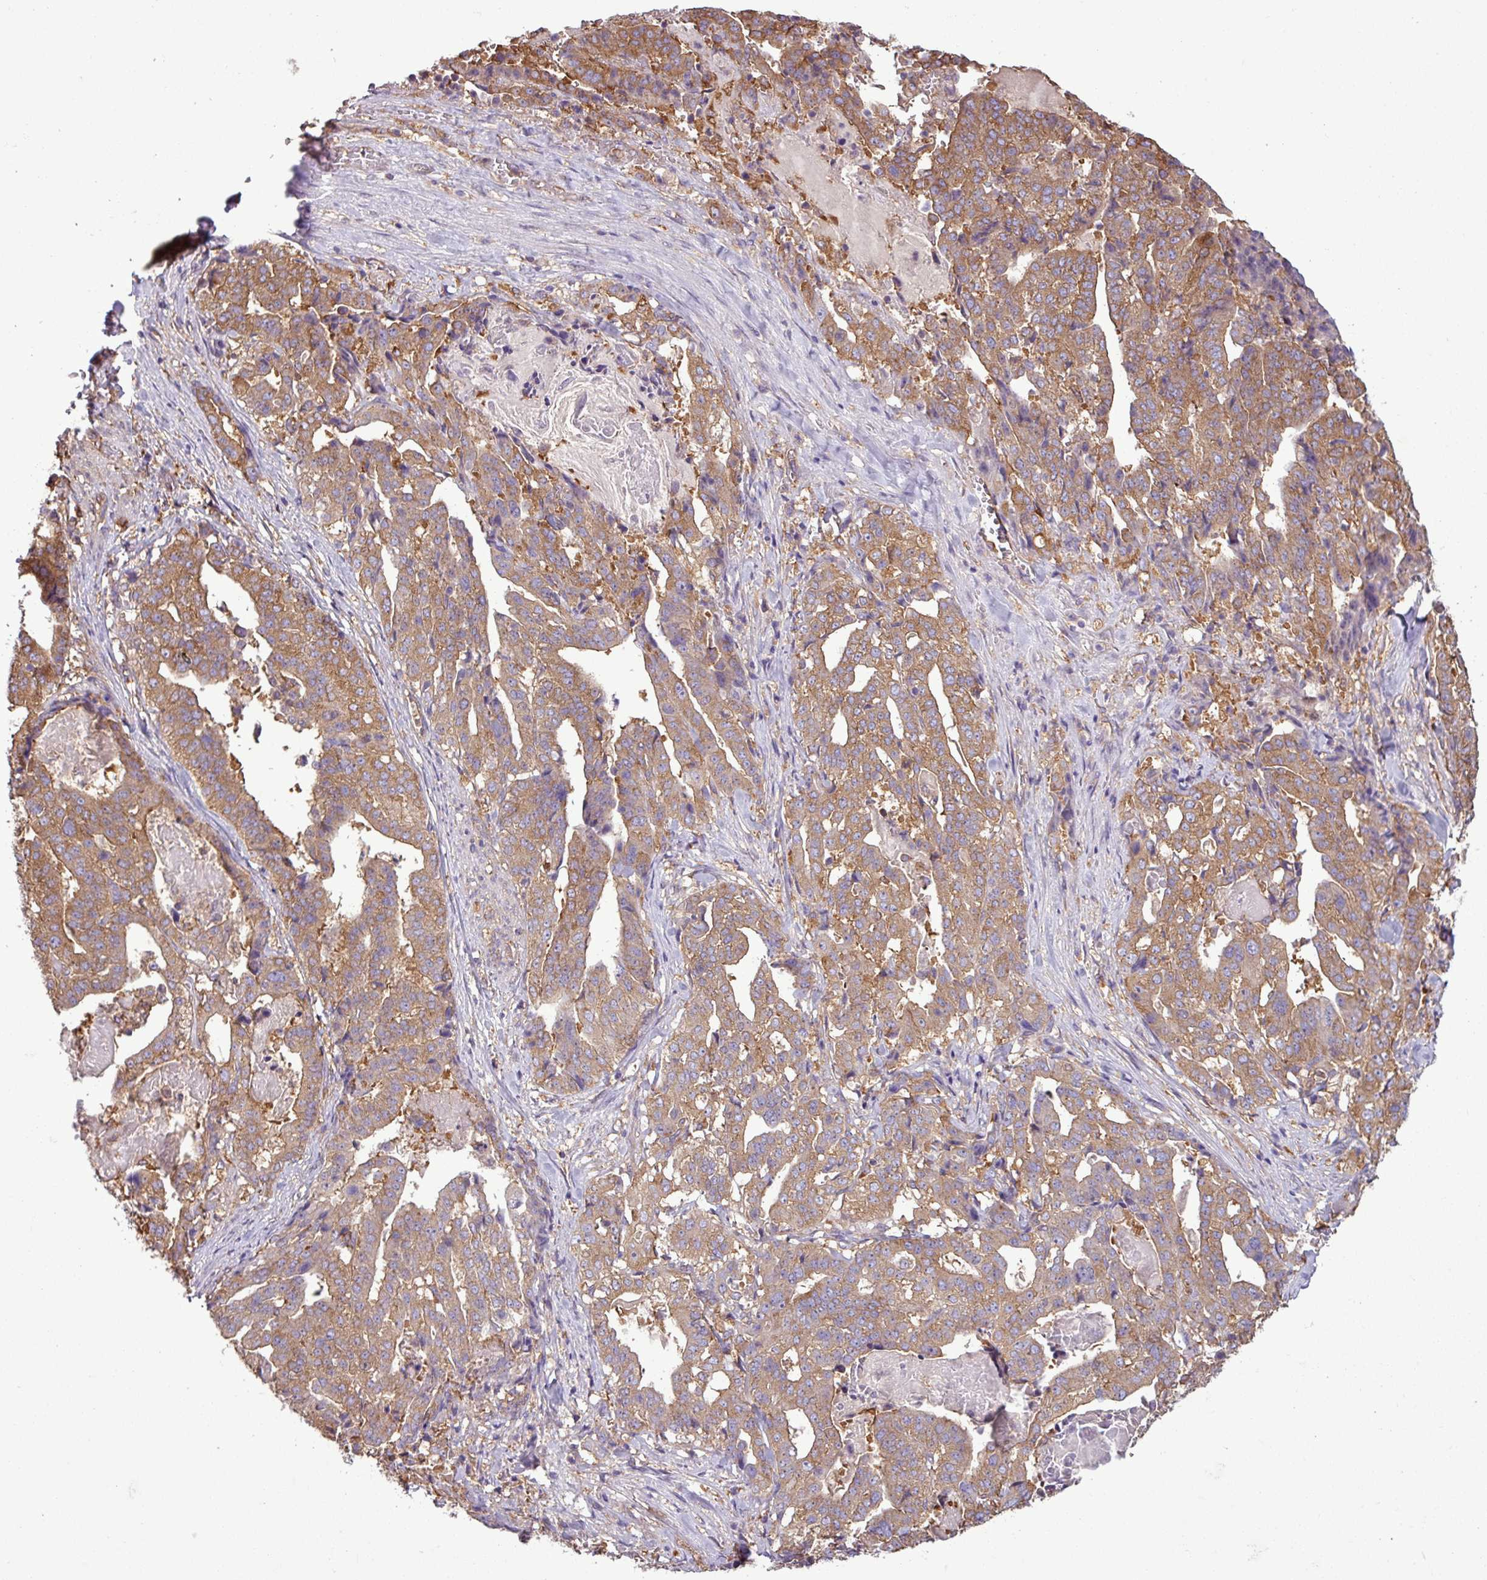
{"staining": {"intensity": "moderate", "quantity": ">75%", "location": "cytoplasmic/membranous"}, "tissue": "stomach cancer", "cell_type": "Tumor cells", "image_type": "cancer", "snomed": [{"axis": "morphology", "description": "Adenocarcinoma, NOS"}, {"axis": "topography", "description": "Stomach"}], "caption": "IHC of stomach cancer reveals medium levels of moderate cytoplasmic/membranous positivity in approximately >75% of tumor cells. The staining is performed using DAB (3,3'-diaminobenzidine) brown chromogen to label protein expression. The nuclei are counter-stained blue using hematoxylin.", "gene": "PACSIN2", "patient": {"sex": "male", "age": 48}}